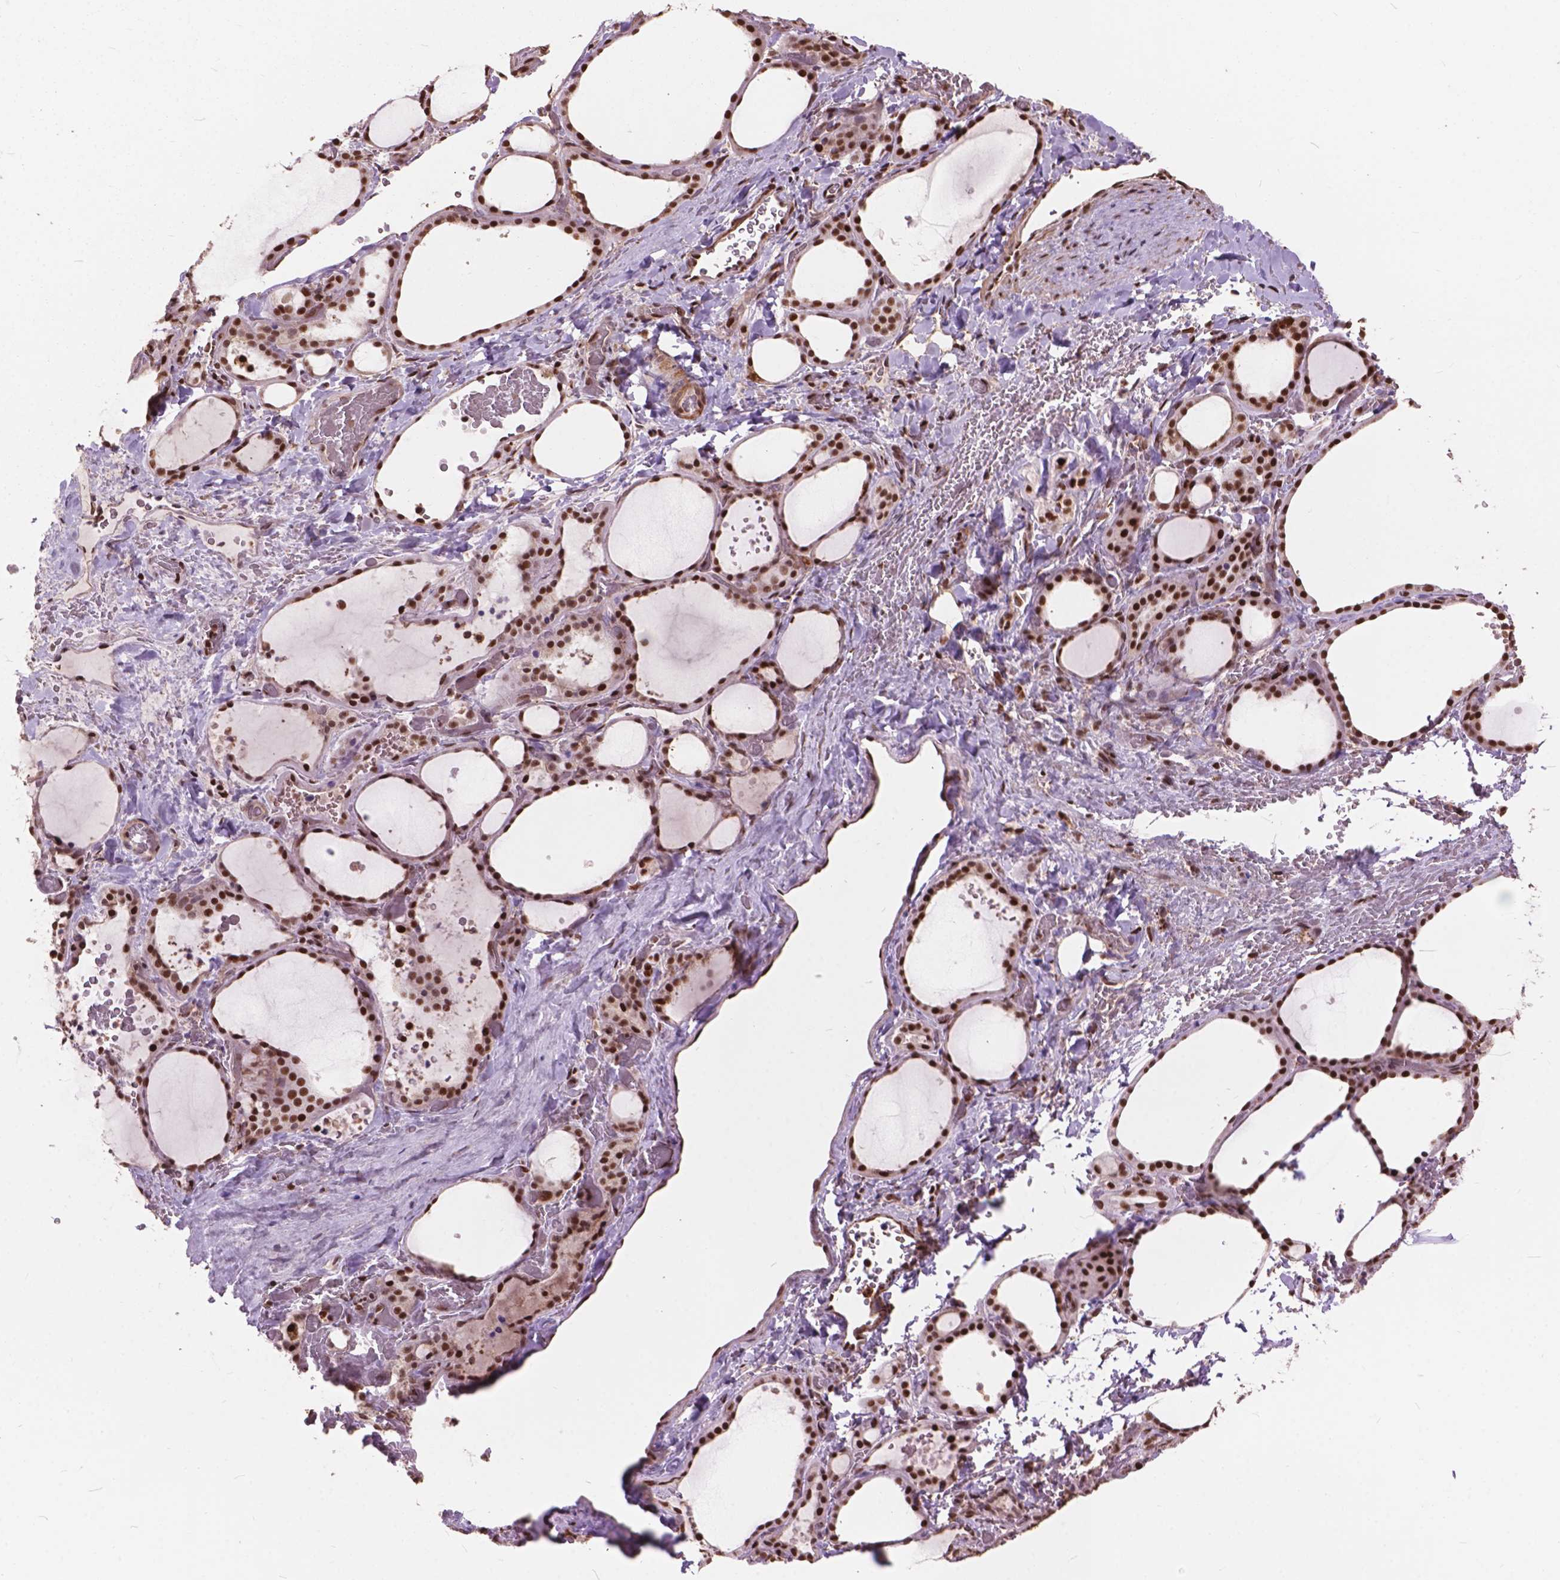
{"staining": {"intensity": "strong", "quantity": ">75%", "location": "nuclear"}, "tissue": "thyroid gland", "cell_type": "Glandular cells", "image_type": "normal", "snomed": [{"axis": "morphology", "description": "Normal tissue, NOS"}, {"axis": "topography", "description": "Thyroid gland"}], "caption": "Brown immunohistochemical staining in benign thyroid gland reveals strong nuclear expression in about >75% of glandular cells.", "gene": "ANP32A", "patient": {"sex": "female", "age": 36}}